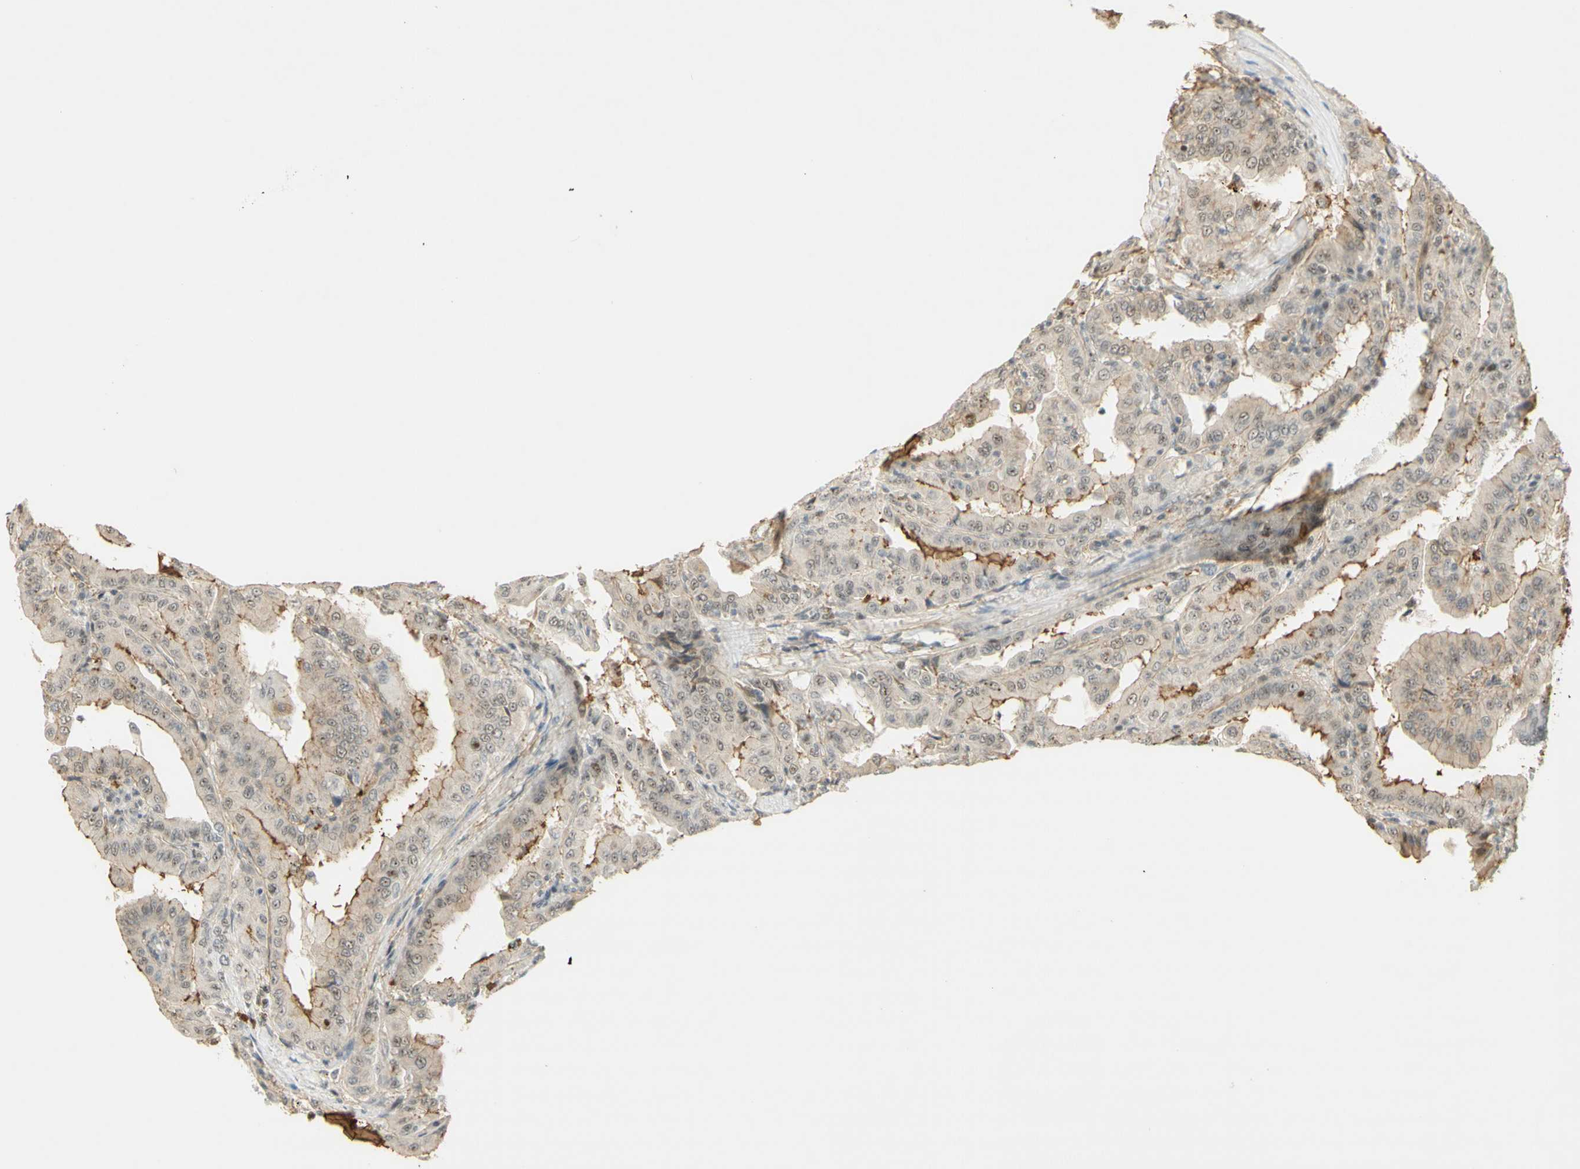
{"staining": {"intensity": "moderate", "quantity": "25%-75%", "location": "cytoplasmic/membranous"}, "tissue": "thyroid cancer", "cell_type": "Tumor cells", "image_type": "cancer", "snomed": [{"axis": "morphology", "description": "Papillary adenocarcinoma, NOS"}, {"axis": "topography", "description": "Thyroid gland"}], "caption": "Moderate cytoplasmic/membranous protein staining is seen in approximately 25%-75% of tumor cells in thyroid cancer. Using DAB (3,3'-diaminobenzidine) (brown) and hematoxylin (blue) stains, captured at high magnification using brightfield microscopy.", "gene": "IRF1", "patient": {"sex": "male", "age": 33}}